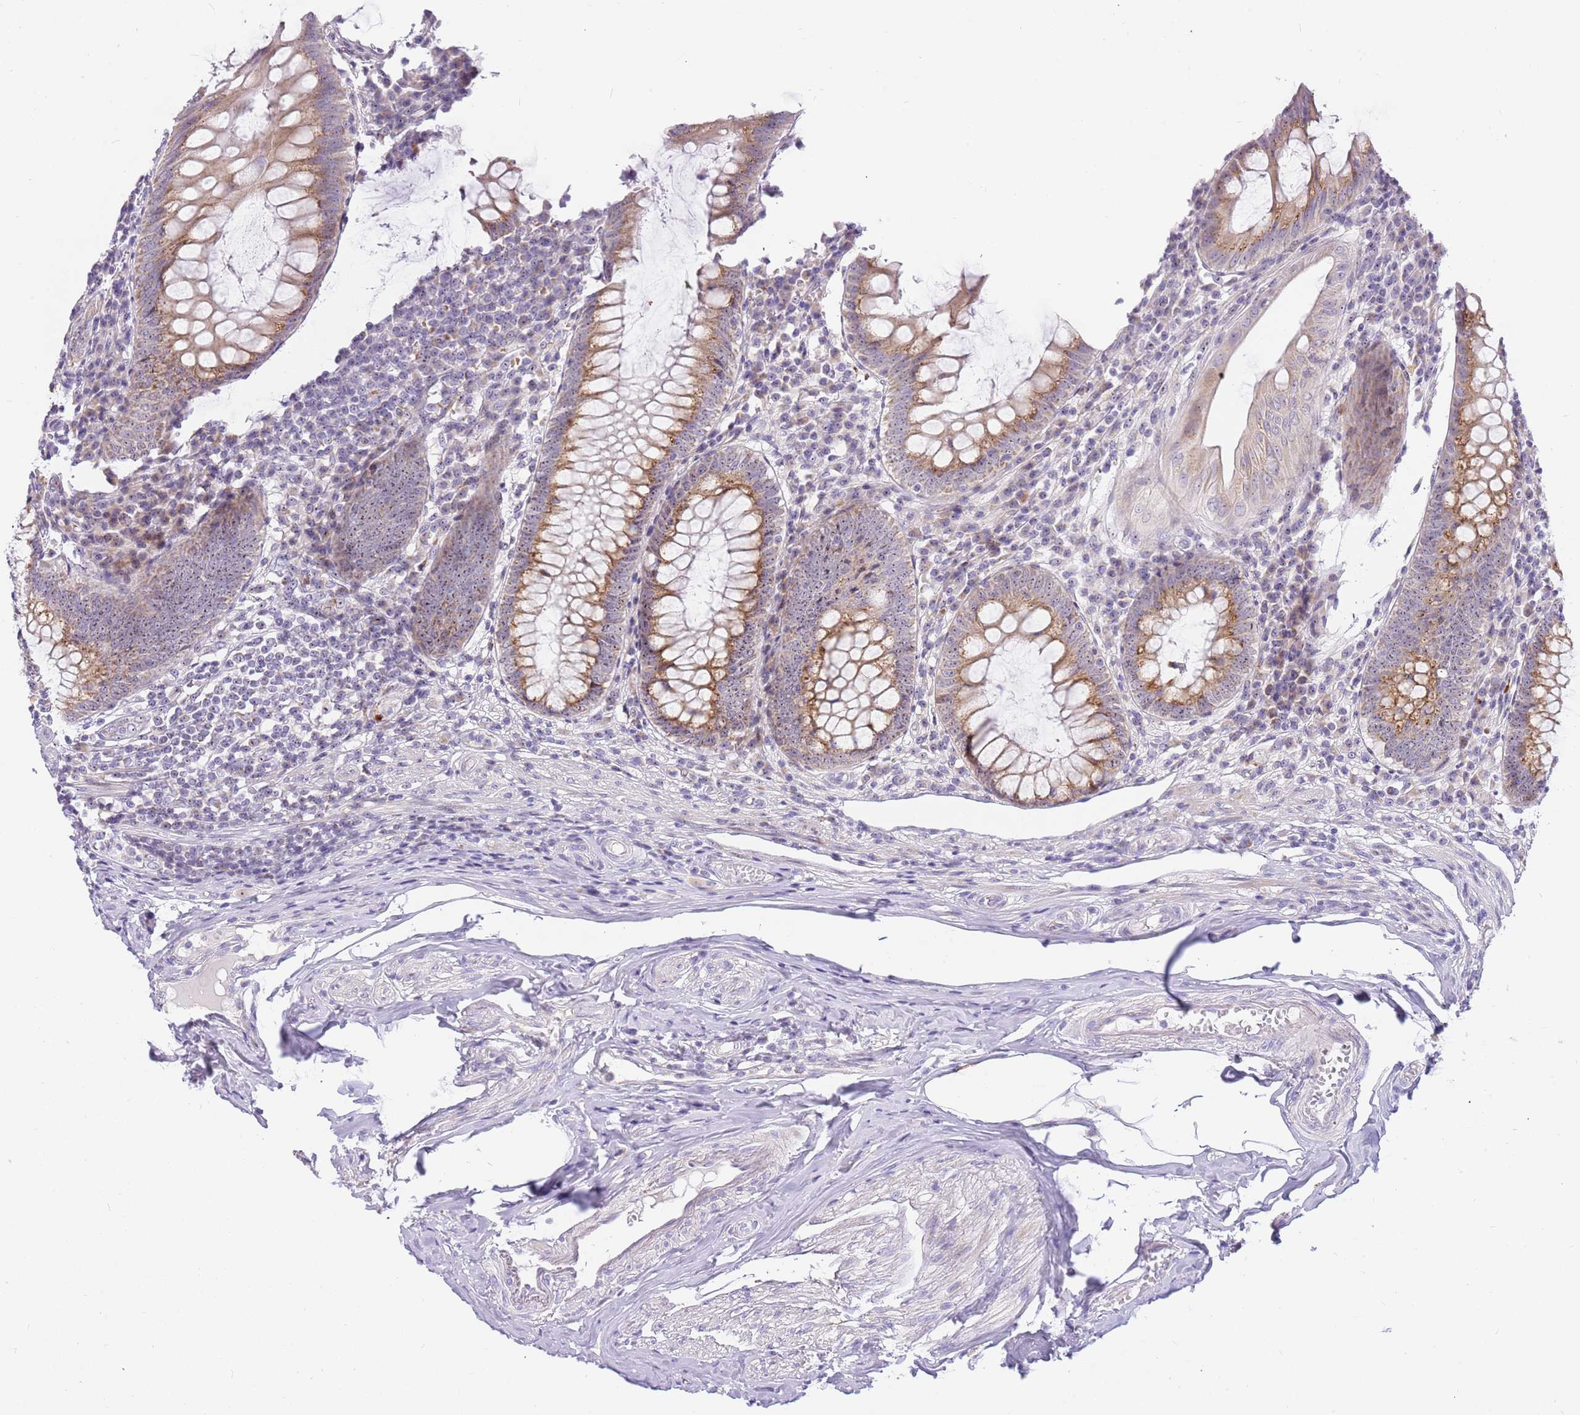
{"staining": {"intensity": "moderate", "quantity": ">75%", "location": "cytoplasmic/membranous,nuclear"}, "tissue": "appendix", "cell_type": "Glandular cells", "image_type": "normal", "snomed": [{"axis": "morphology", "description": "Normal tissue, NOS"}, {"axis": "topography", "description": "Appendix"}], "caption": "About >75% of glandular cells in normal appendix reveal moderate cytoplasmic/membranous,nuclear protein staining as visualized by brown immunohistochemical staining.", "gene": "DNAJA3", "patient": {"sex": "male", "age": 83}}